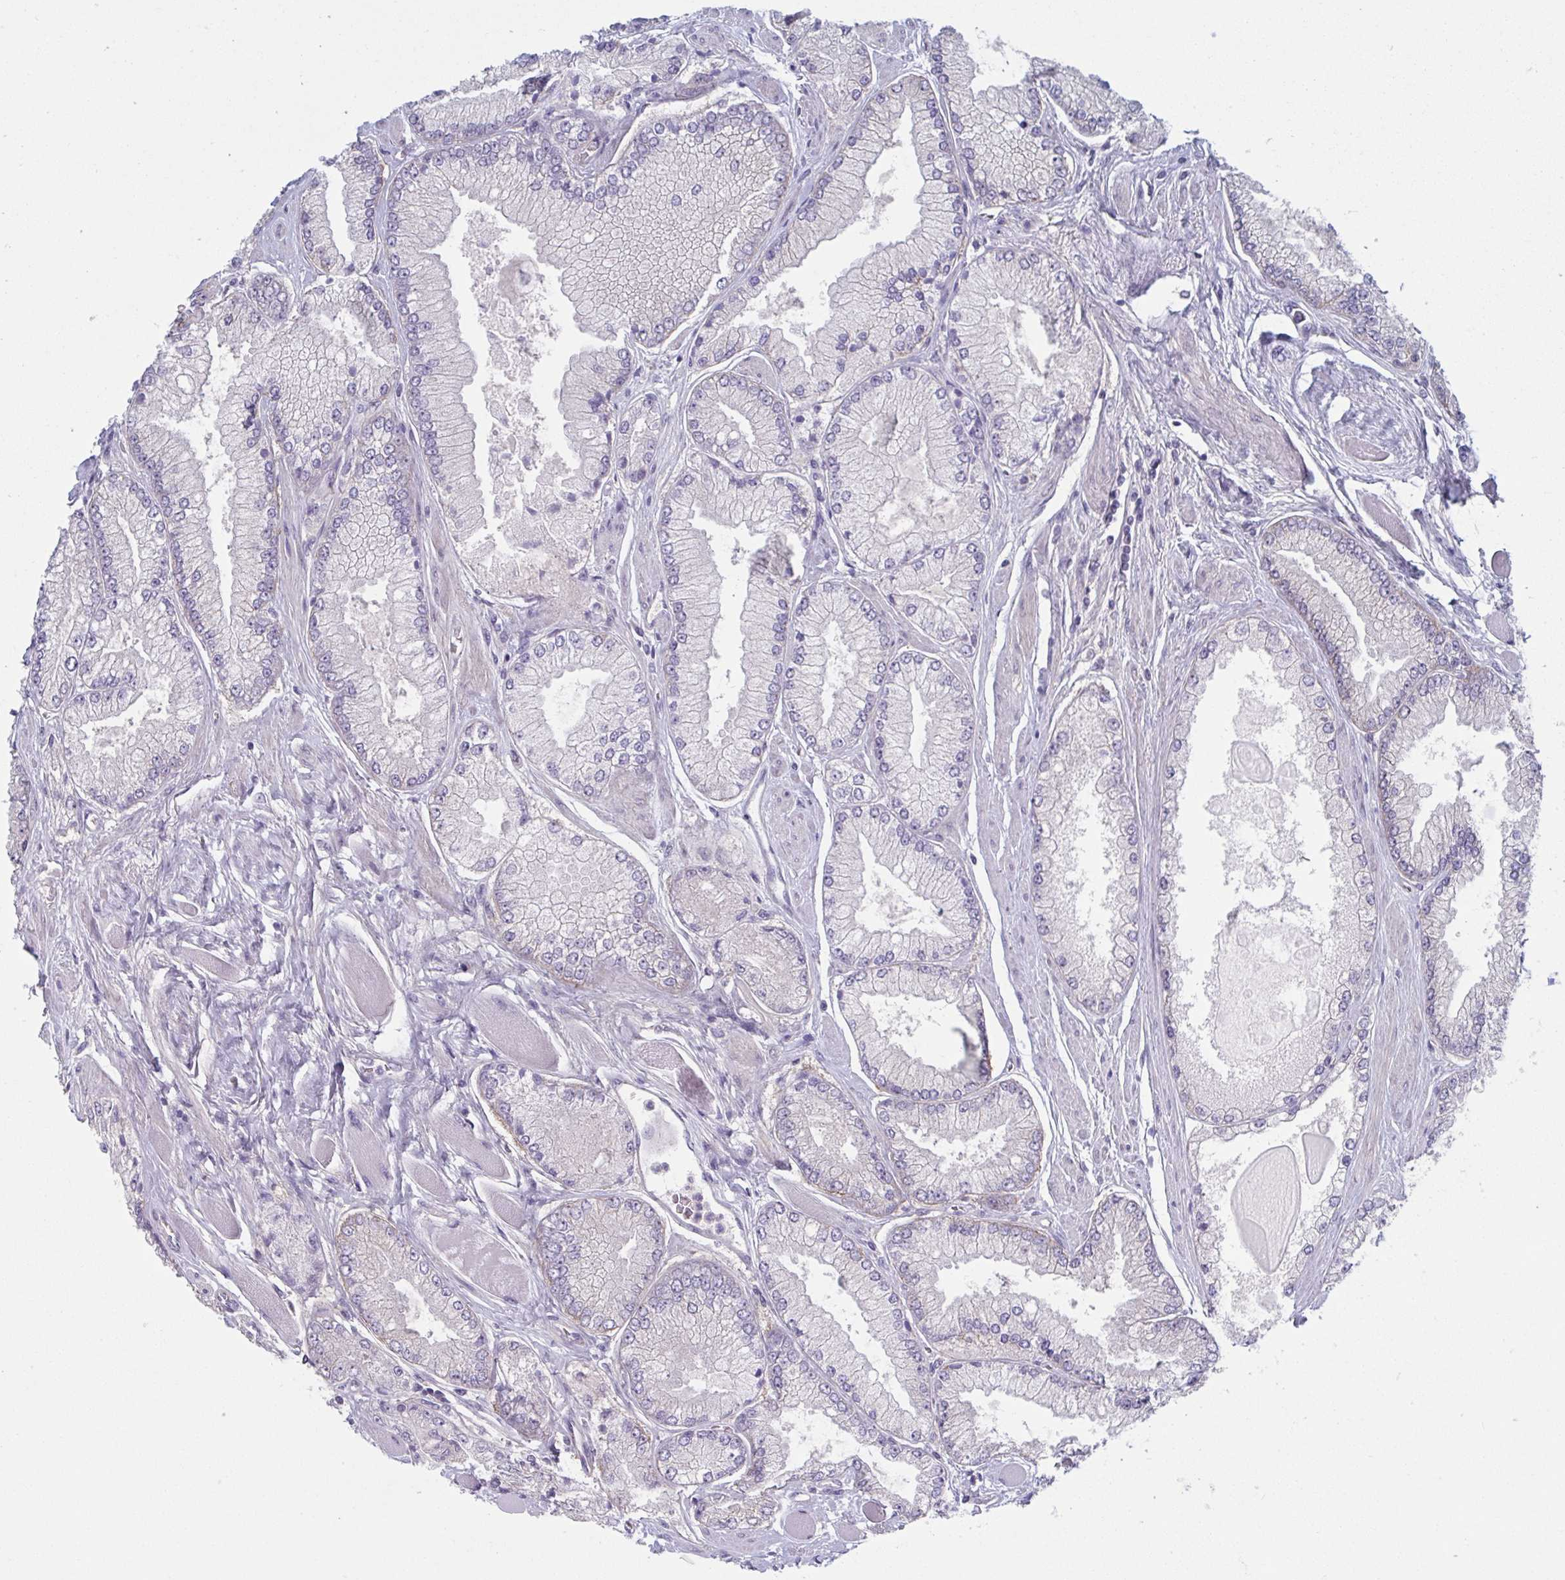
{"staining": {"intensity": "negative", "quantity": "none", "location": "none"}, "tissue": "prostate cancer", "cell_type": "Tumor cells", "image_type": "cancer", "snomed": [{"axis": "morphology", "description": "Adenocarcinoma, Low grade"}, {"axis": "topography", "description": "Prostate"}], "caption": "Immunohistochemical staining of human prostate adenocarcinoma (low-grade) shows no significant positivity in tumor cells.", "gene": "STK26", "patient": {"sex": "male", "age": 67}}